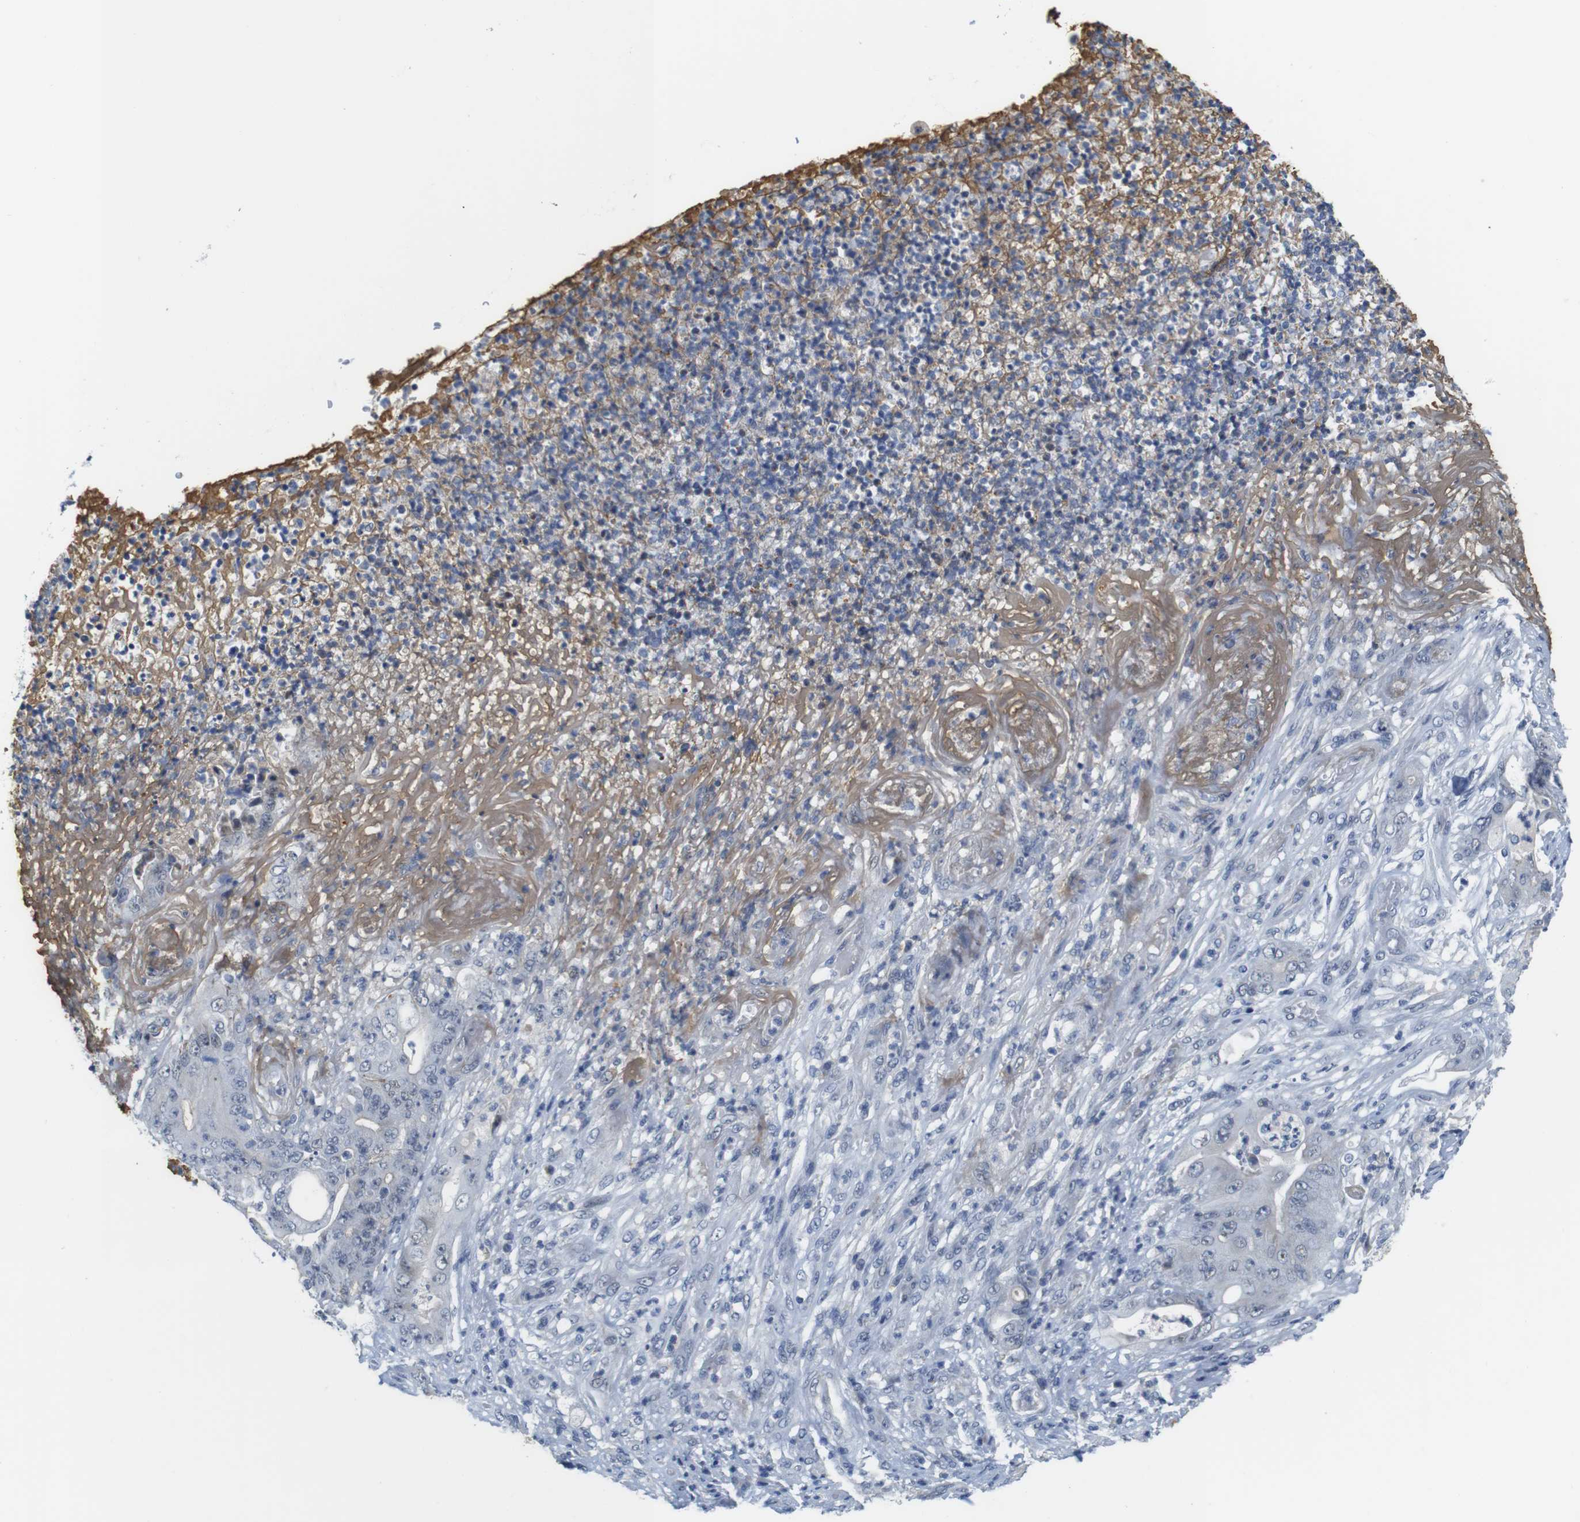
{"staining": {"intensity": "negative", "quantity": "none", "location": "none"}, "tissue": "stomach cancer", "cell_type": "Tumor cells", "image_type": "cancer", "snomed": [{"axis": "morphology", "description": "Adenocarcinoma, NOS"}, {"axis": "topography", "description": "Stomach"}], "caption": "Immunohistochemistry (IHC) of human stomach cancer (adenocarcinoma) exhibits no positivity in tumor cells. (Brightfield microscopy of DAB immunohistochemistry (IHC) at high magnification).", "gene": "OTOF", "patient": {"sex": "female", "age": 73}}